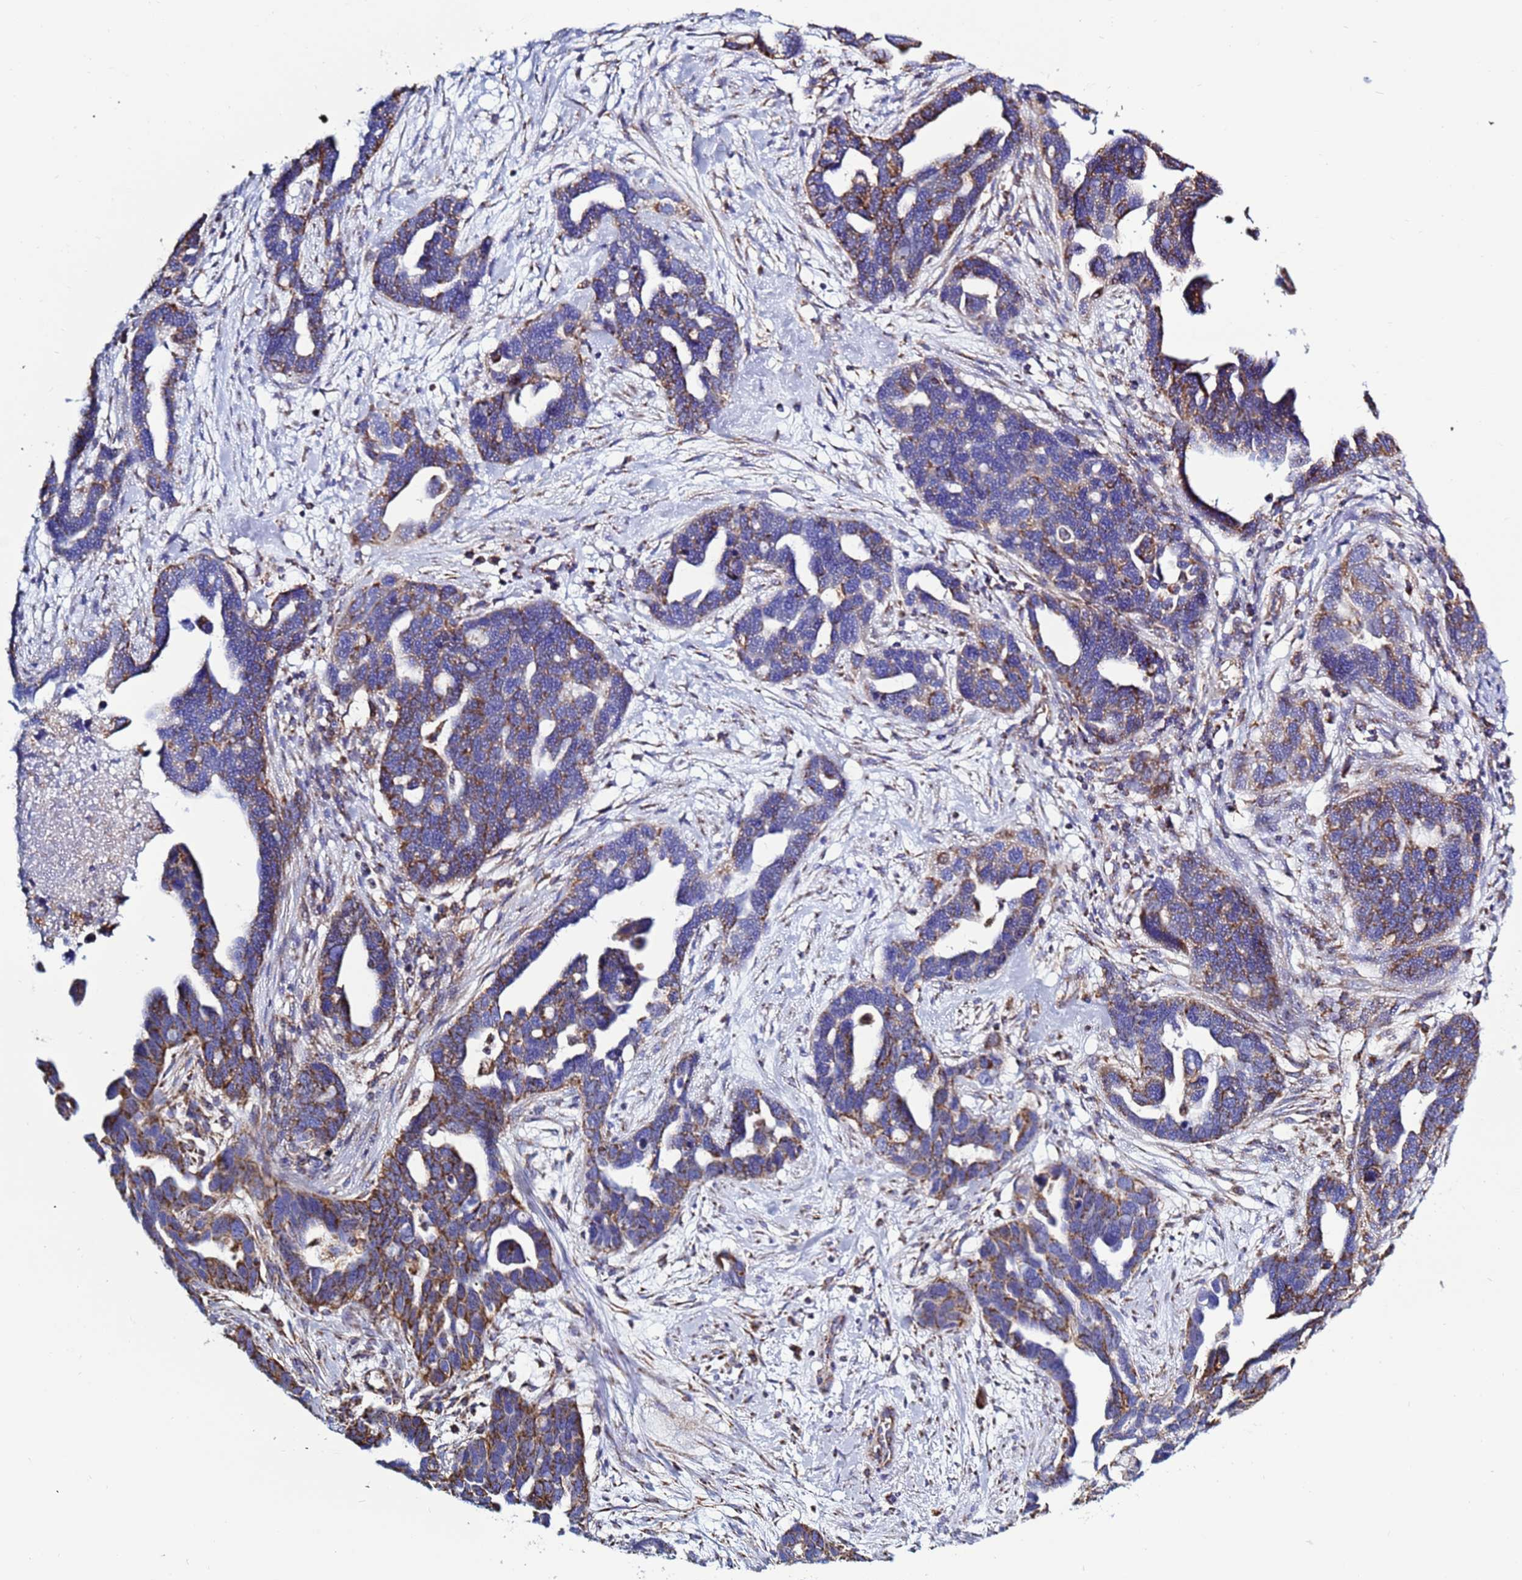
{"staining": {"intensity": "moderate", "quantity": "25%-75%", "location": "cytoplasmic/membranous"}, "tissue": "ovarian cancer", "cell_type": "Tumor cells", "image_type": "cancer", "snomed": [{"axis": "morphology", "description": "Cystadenocarcinoma, serous, NOS"}, {"axis": "topography", "description": "Ovary"}], "caption": "Ovarian cancer (serous cystadenocarcinoma) stained for a protein displays moderate cytoplasmic/membranous positivity in tumor cells.", "gene": "COQ4", "patient": {"sex": "female", "age": 54}}